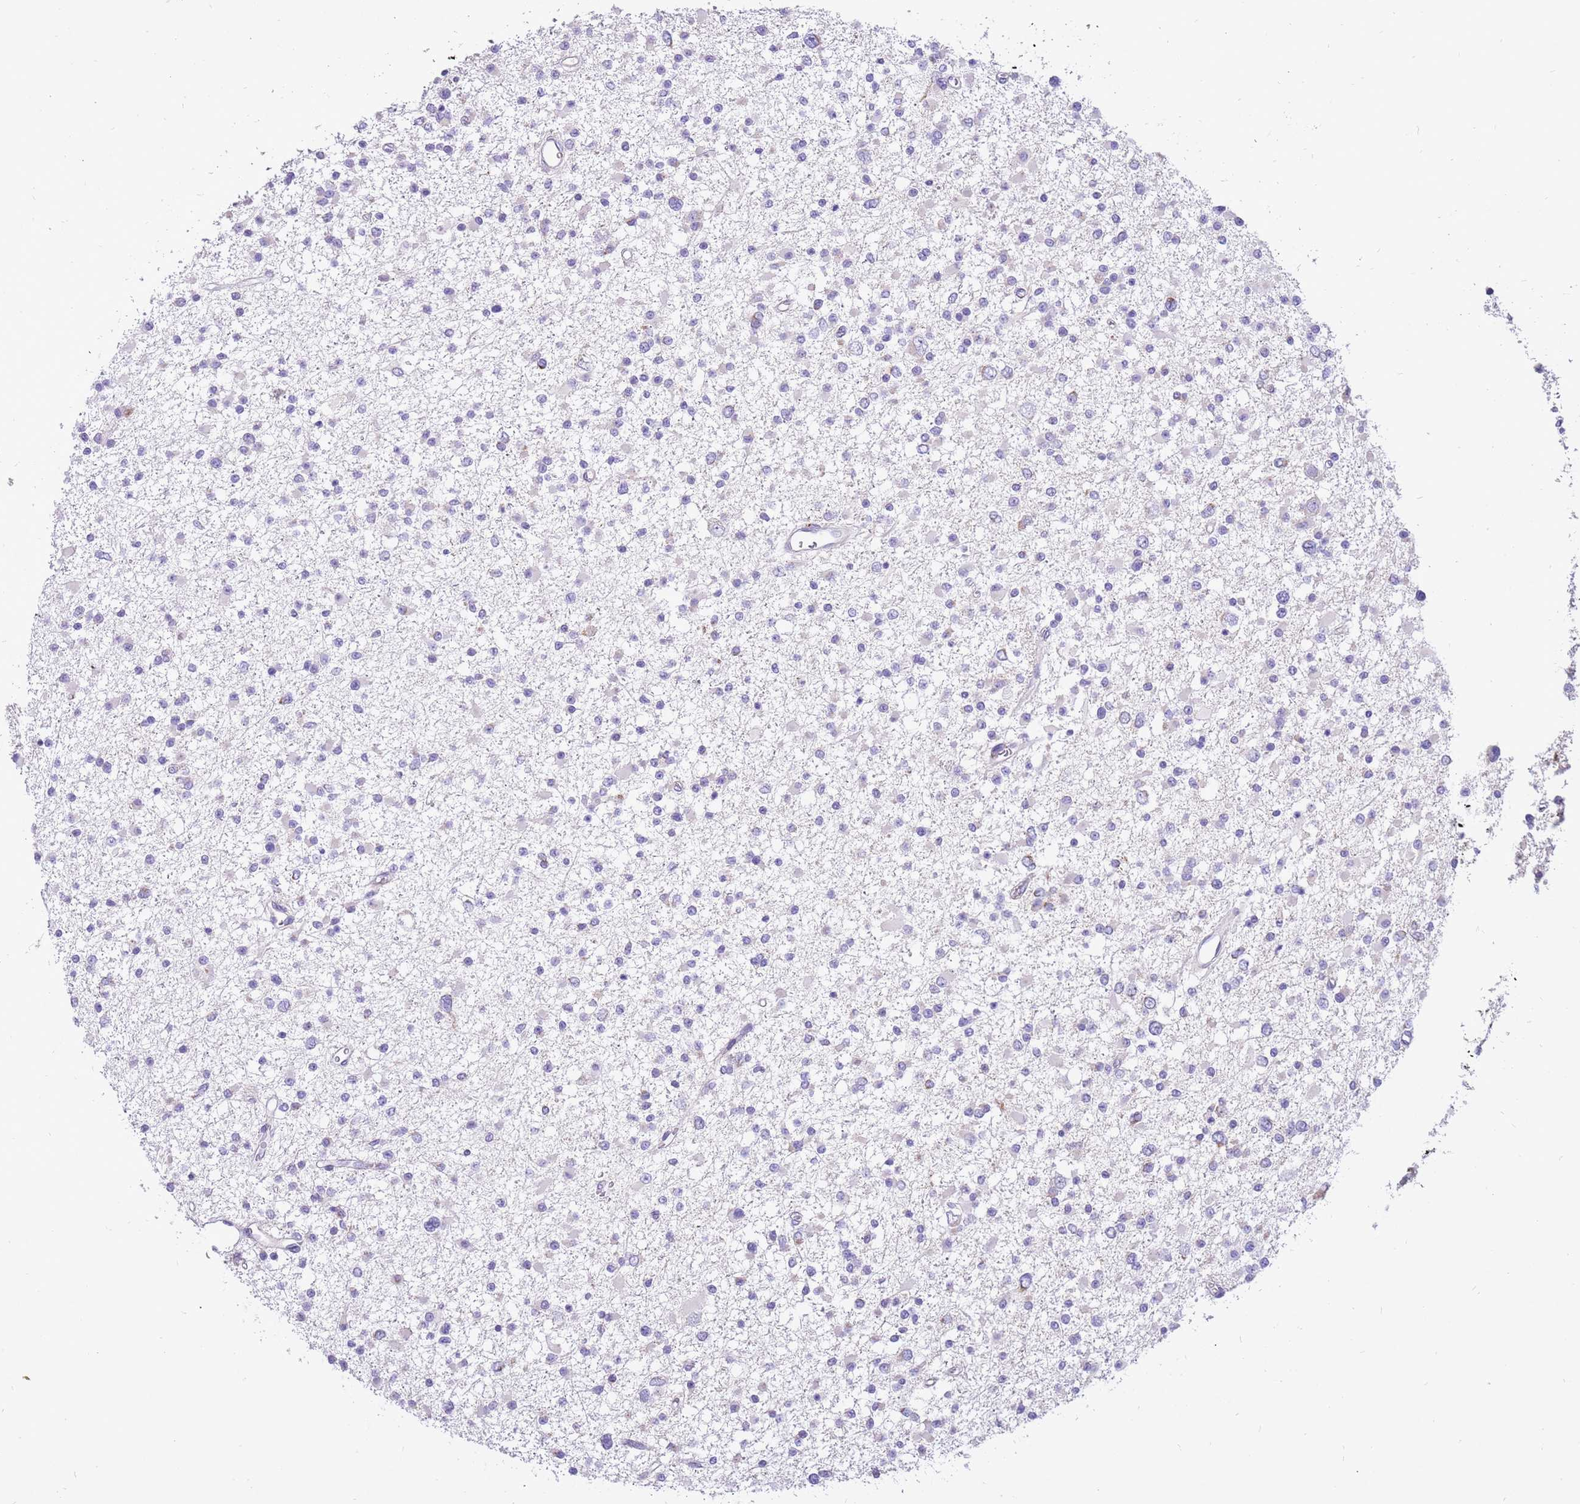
{"staining": {"intensity": "negative", "quantity": "none", "location": "none"}, "tissue": "glioma", "cell_type": "Tumor cells", "image_type": "cancer", "snomed": [{"axis": "morphology", "description": "Glioma, malignant, Low grade"}, {"axis": "topography", "description": "Brain"}], "caption": "This is a photomicrograph of immunohistochemistry (IHC) staining of malignant low-grade glioma, which shows no expression in tumor cells.", "gene": "COX17", "patient": {"sex": "female", "age": 22}}